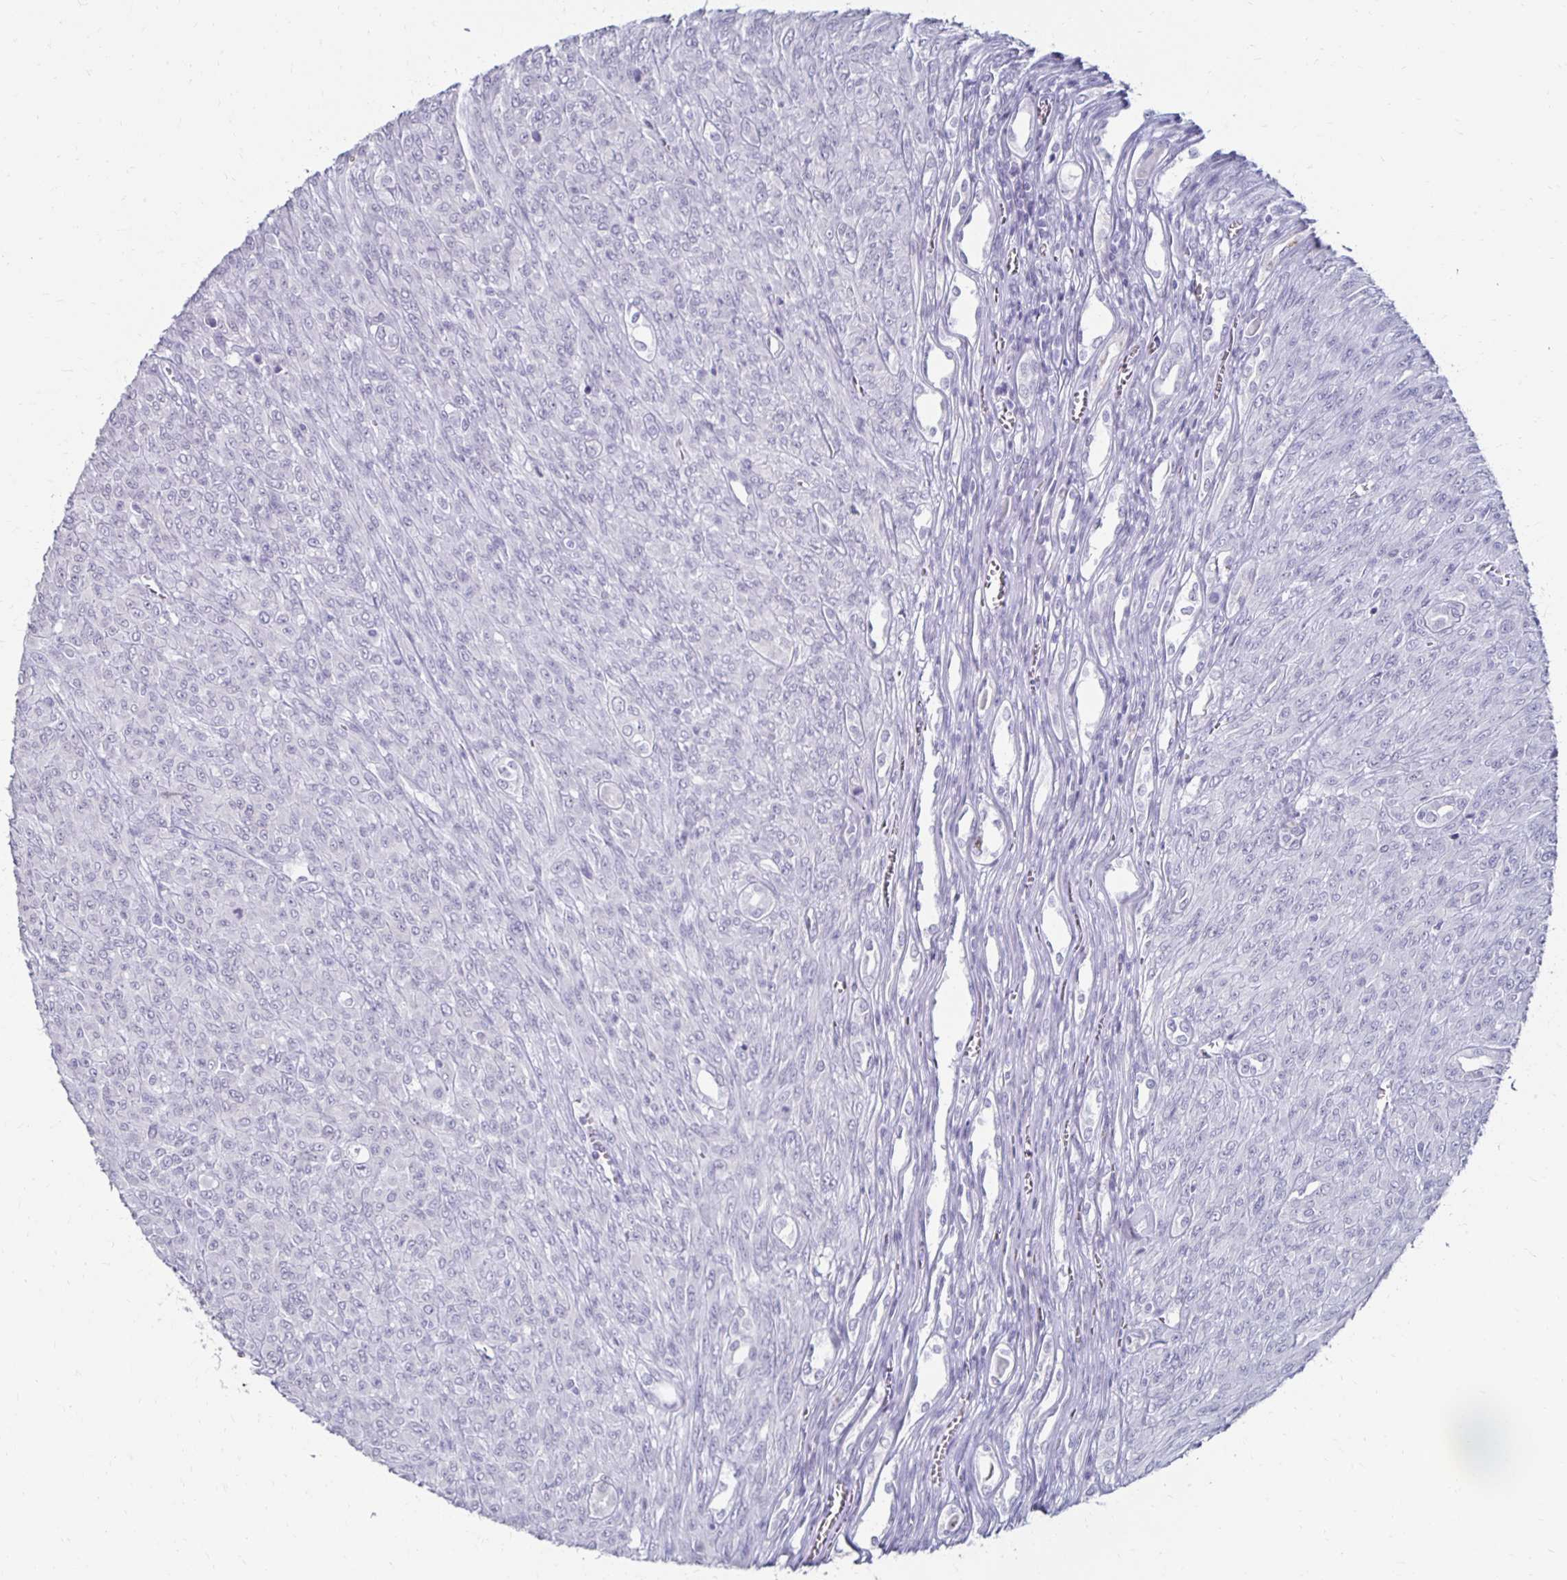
{"staining": {"intensity": "negative", "quantity": "none", "location": "none"}, "tissue": "renal cancer", "cell_type": "Tumor cells", "image_type": "cancer", "snomed": [{"axis": "morphology", "description": "Adenocarcinoma, NOS"}, {"axis": "topography", "description": "Kidney"}], "caption": "A micrograph of renal cancer stained for a protein displays no brown staining in tumor cells.", "gene": "TOMM34", "patient": {"sex": "male", "age": 58}}